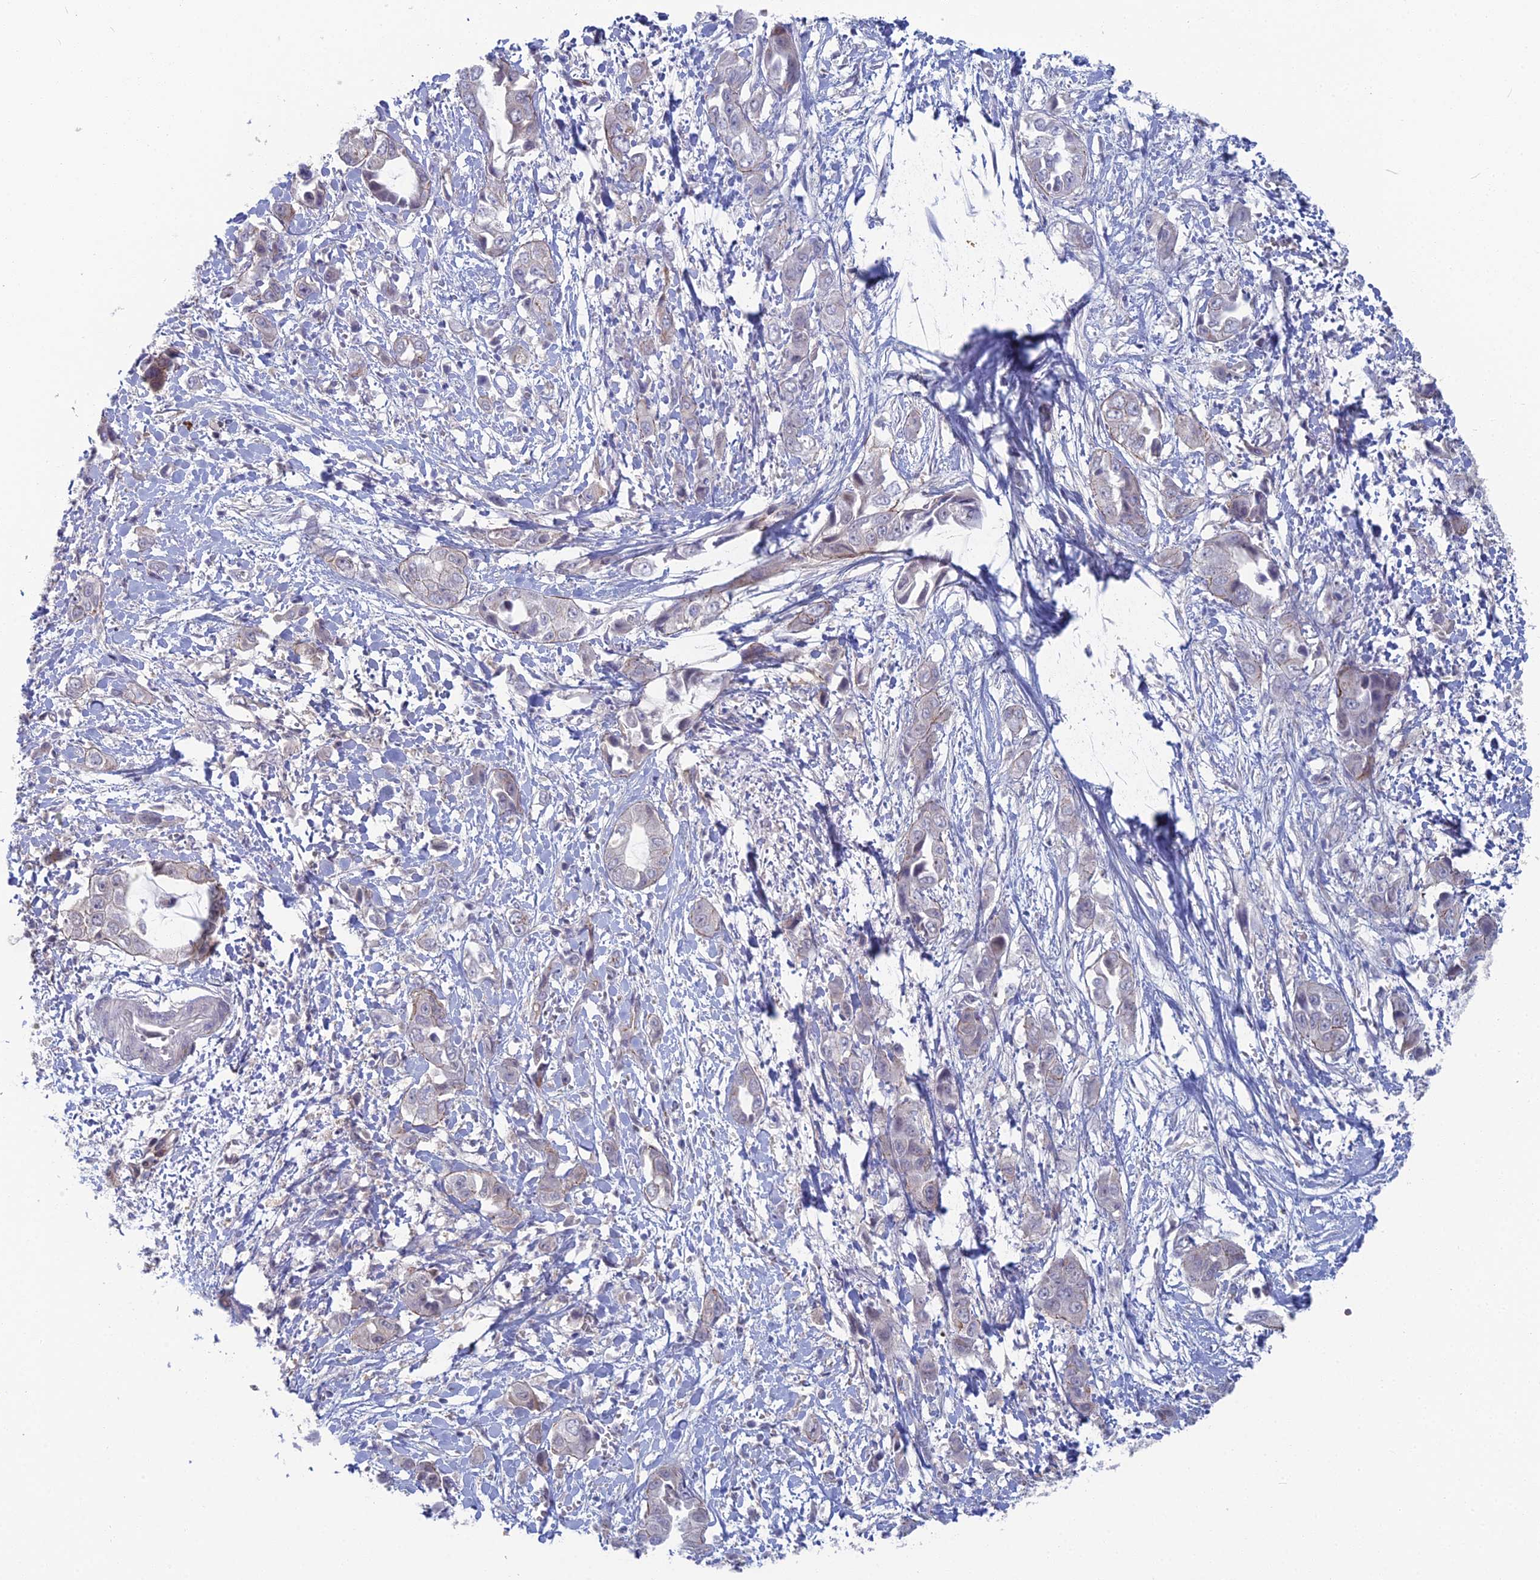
{"staining": {"intensity": "negative", "quantity": "none", "location": "none"}, "tissue": "liver cancer", "cell_type": "Tumor cells", "image_type": "cancer", "snomed": [{"axis": "morphology", "description": "Cholangiocarcinoma"}, {"axis": "topography", "description": "Liver"}], "caption": "Tumor cells are negative for brown protein staining in liver cholangiocarcinoma. (DAB IHC with hematoxylin counter stain).", "gene": "ABHD1", "patient": {"sex": "female", "age": 52}}